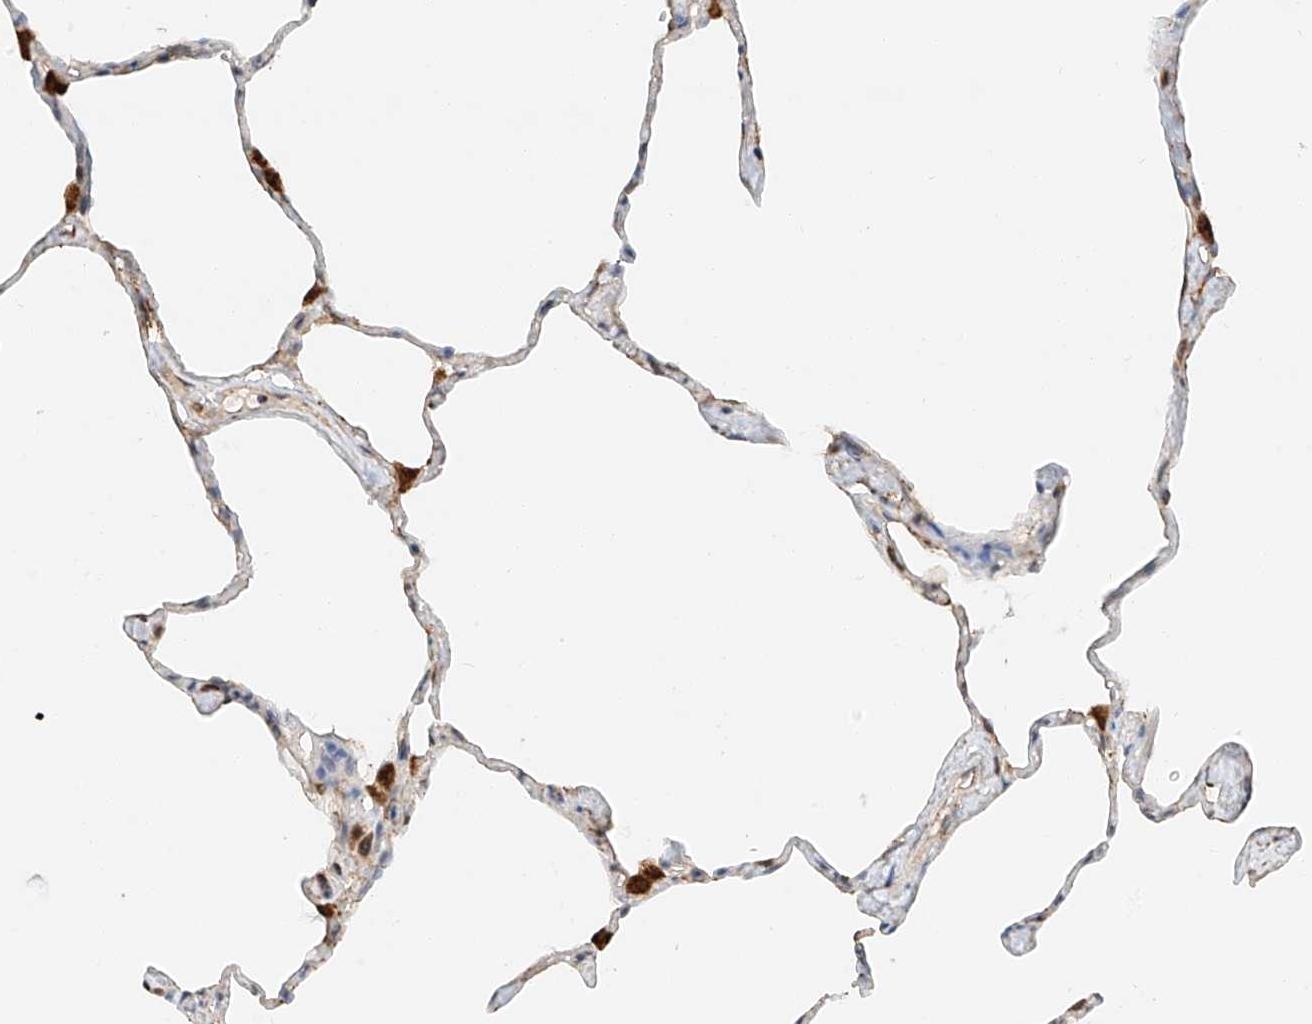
{"staining": {"intensity": "moderate", "quantity": "<25%", "location": "cytoplasmic/membranous"}, "tissue": "lung", "cell_type": "Alveolar cells", "image_type": "normal", "snomed": [{"axis": "morphology", "description": "Normal tissue, NOS"}, {"axis": "topography", "description": "Lung"}], "caption": "This histopathology image exhibits benign lung stained with IHC to label a protein in brown. The cytoplasmic/membranous of alveolar cells show moderate positivity for the protein. Nuclei are counter-stained blue.", "gene": "YIPF7", "patient": {"sex": "male", "age": 65}}